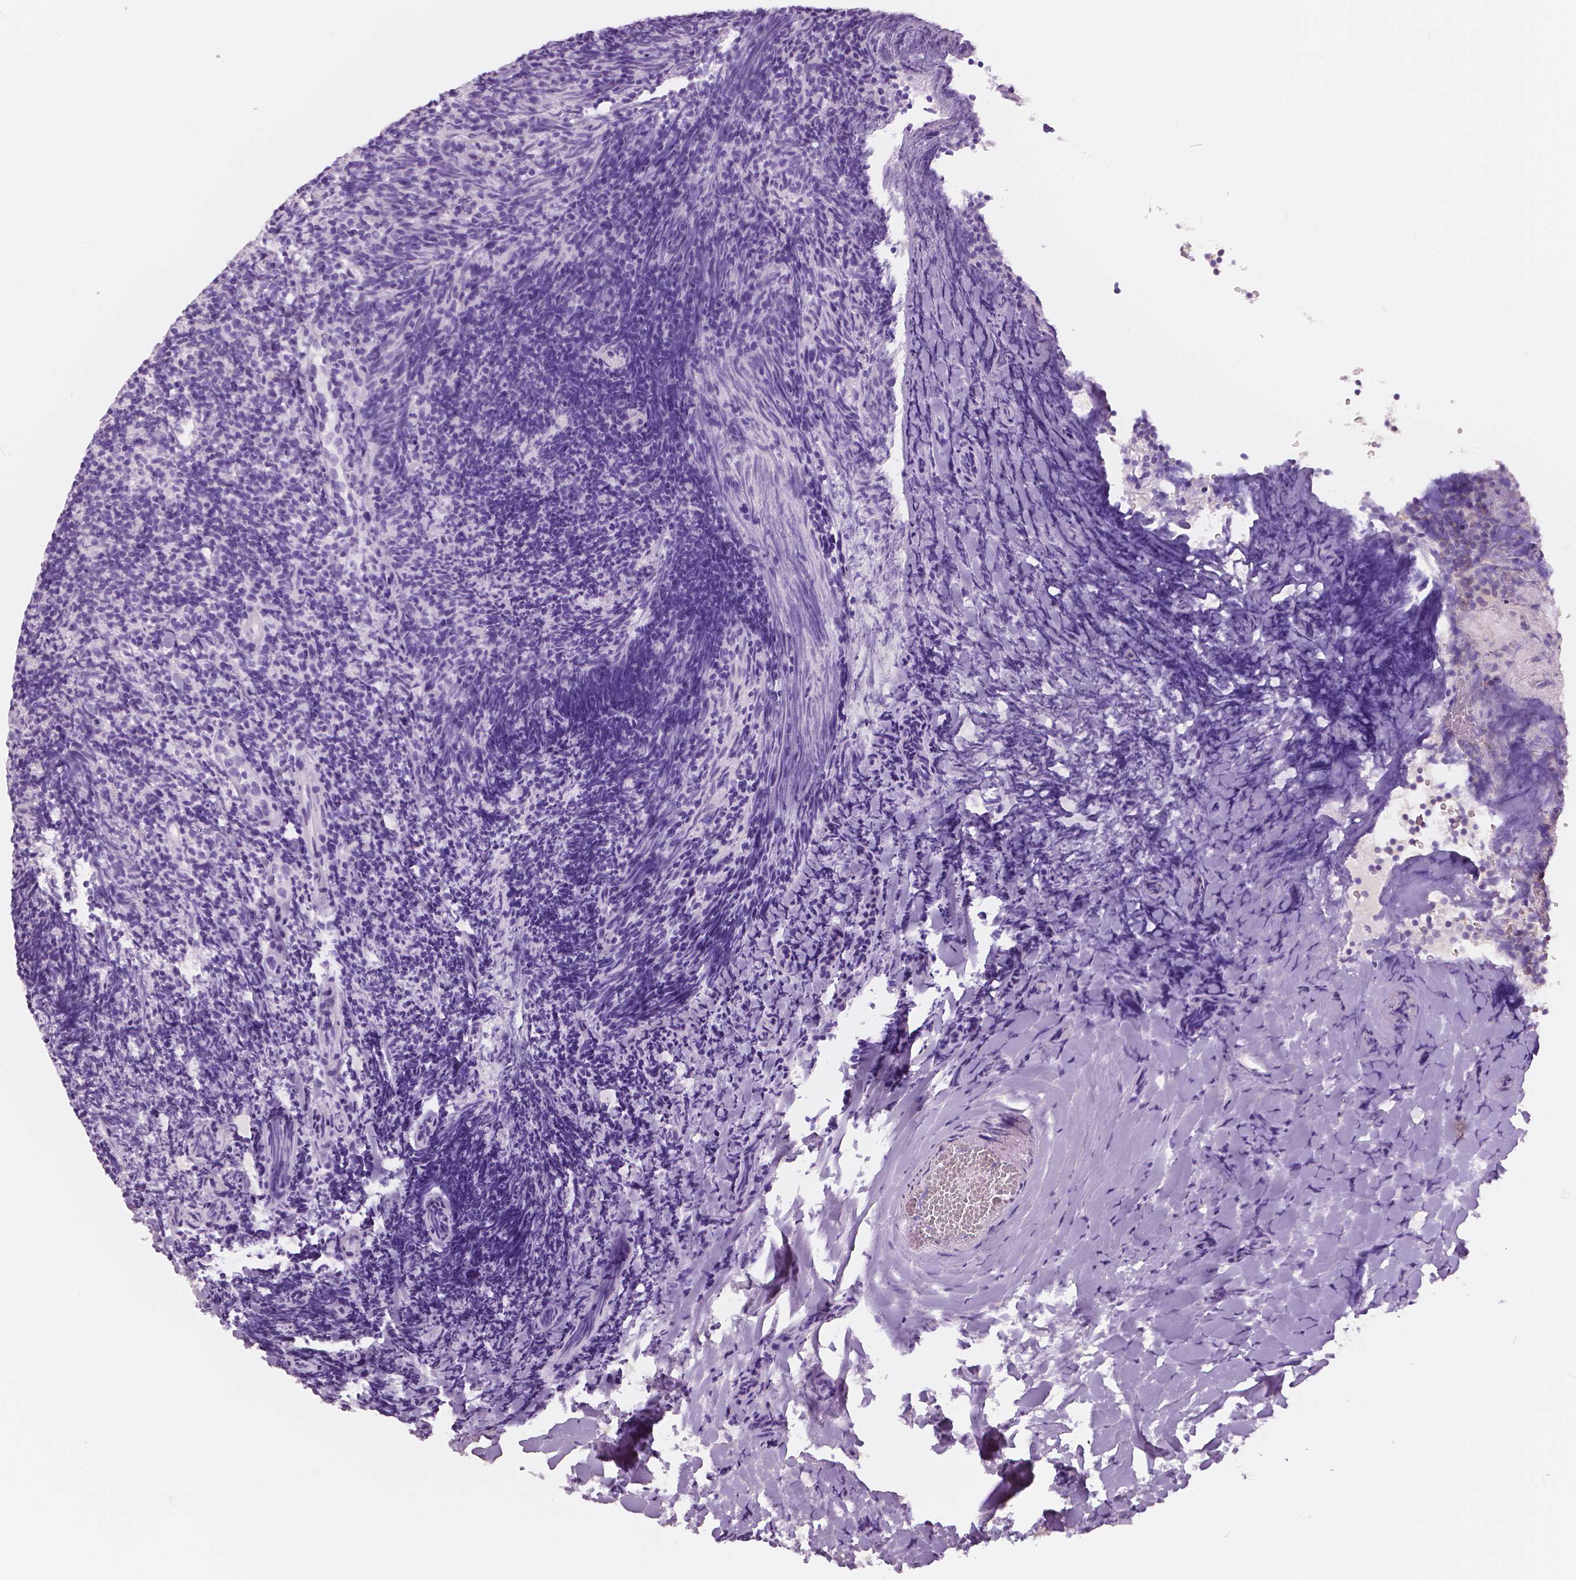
{"staining": {"intensity": "negative", "quantity": "none", "location": "none"}, "tissue": "tonsil", "cell_type": "Germinal center cells", "image_type": "normal", "snomed": [{"axis": "morphology", "description": "Normal tissue, NOS"}, {"axis": "topography", "description": "Tonsil"}], "caption": "IHC image of benign tonsil: human tonsil stained with DAB (3,3'-diaminobenzidine) demonstrates no significant protein staining in germinal center cells.", "gene": "TKFC", "patient": {"sex": "female", "age": 10}}